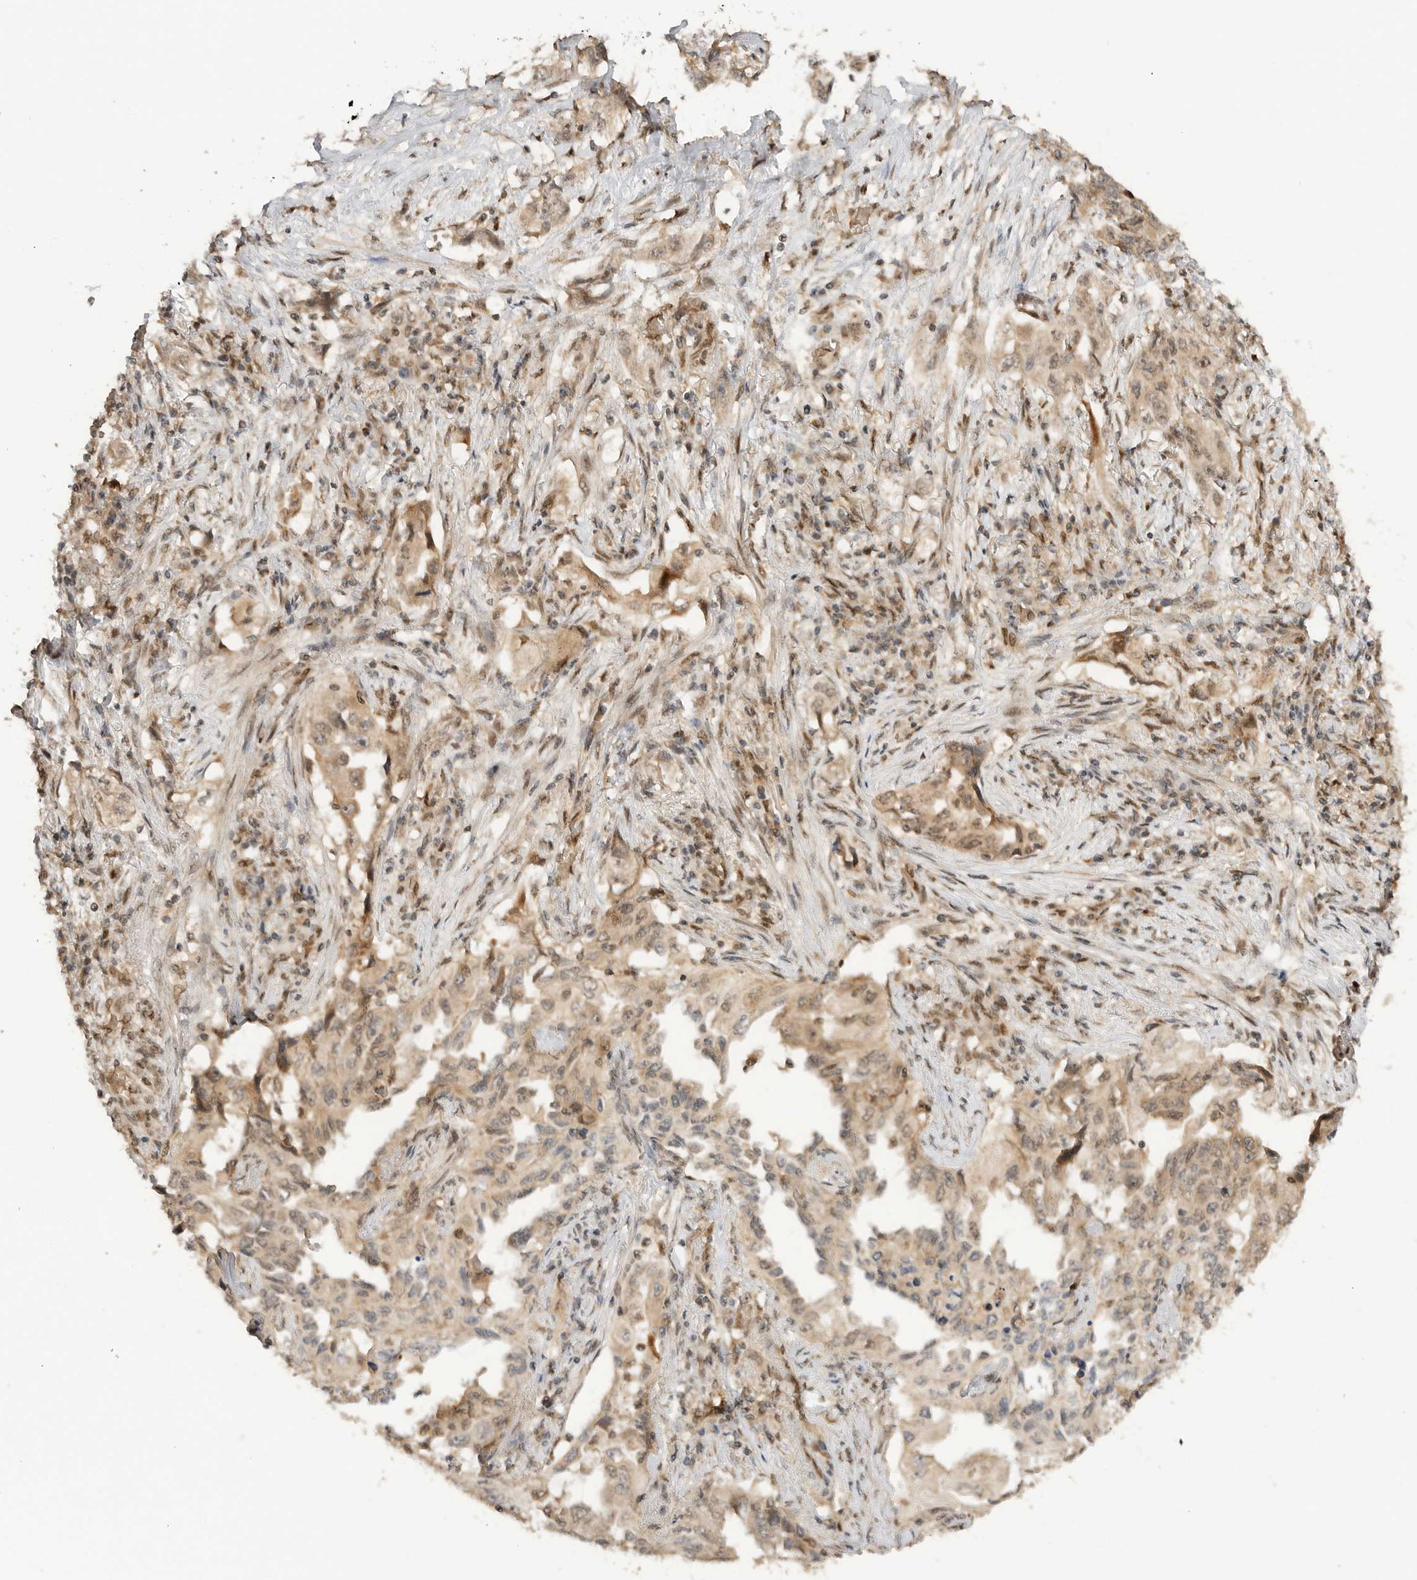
{"staining": {"intensity": "weak", "quantity": ">75%", "location": "cytoplasmic/membranous"}, "tissue": "lung cancer", "cell_type": "Tumor cells", "image_type": "cancer", "snomed": [{"axis": "morphology", "description": "Adenocarcinoma, NOS"}, {"axis": "topography", "description": "Lung"}], "caption": "Lung cancer stained with DAB (3,3'-diaminobenzidine) immunohistochemistry (IHC) reveals low levels of weak cytoplasmic/membranous expression in about >75% of tumor cells.", "gene": "ALKAL1", "patient": {"sex": "female", "age": 51}}